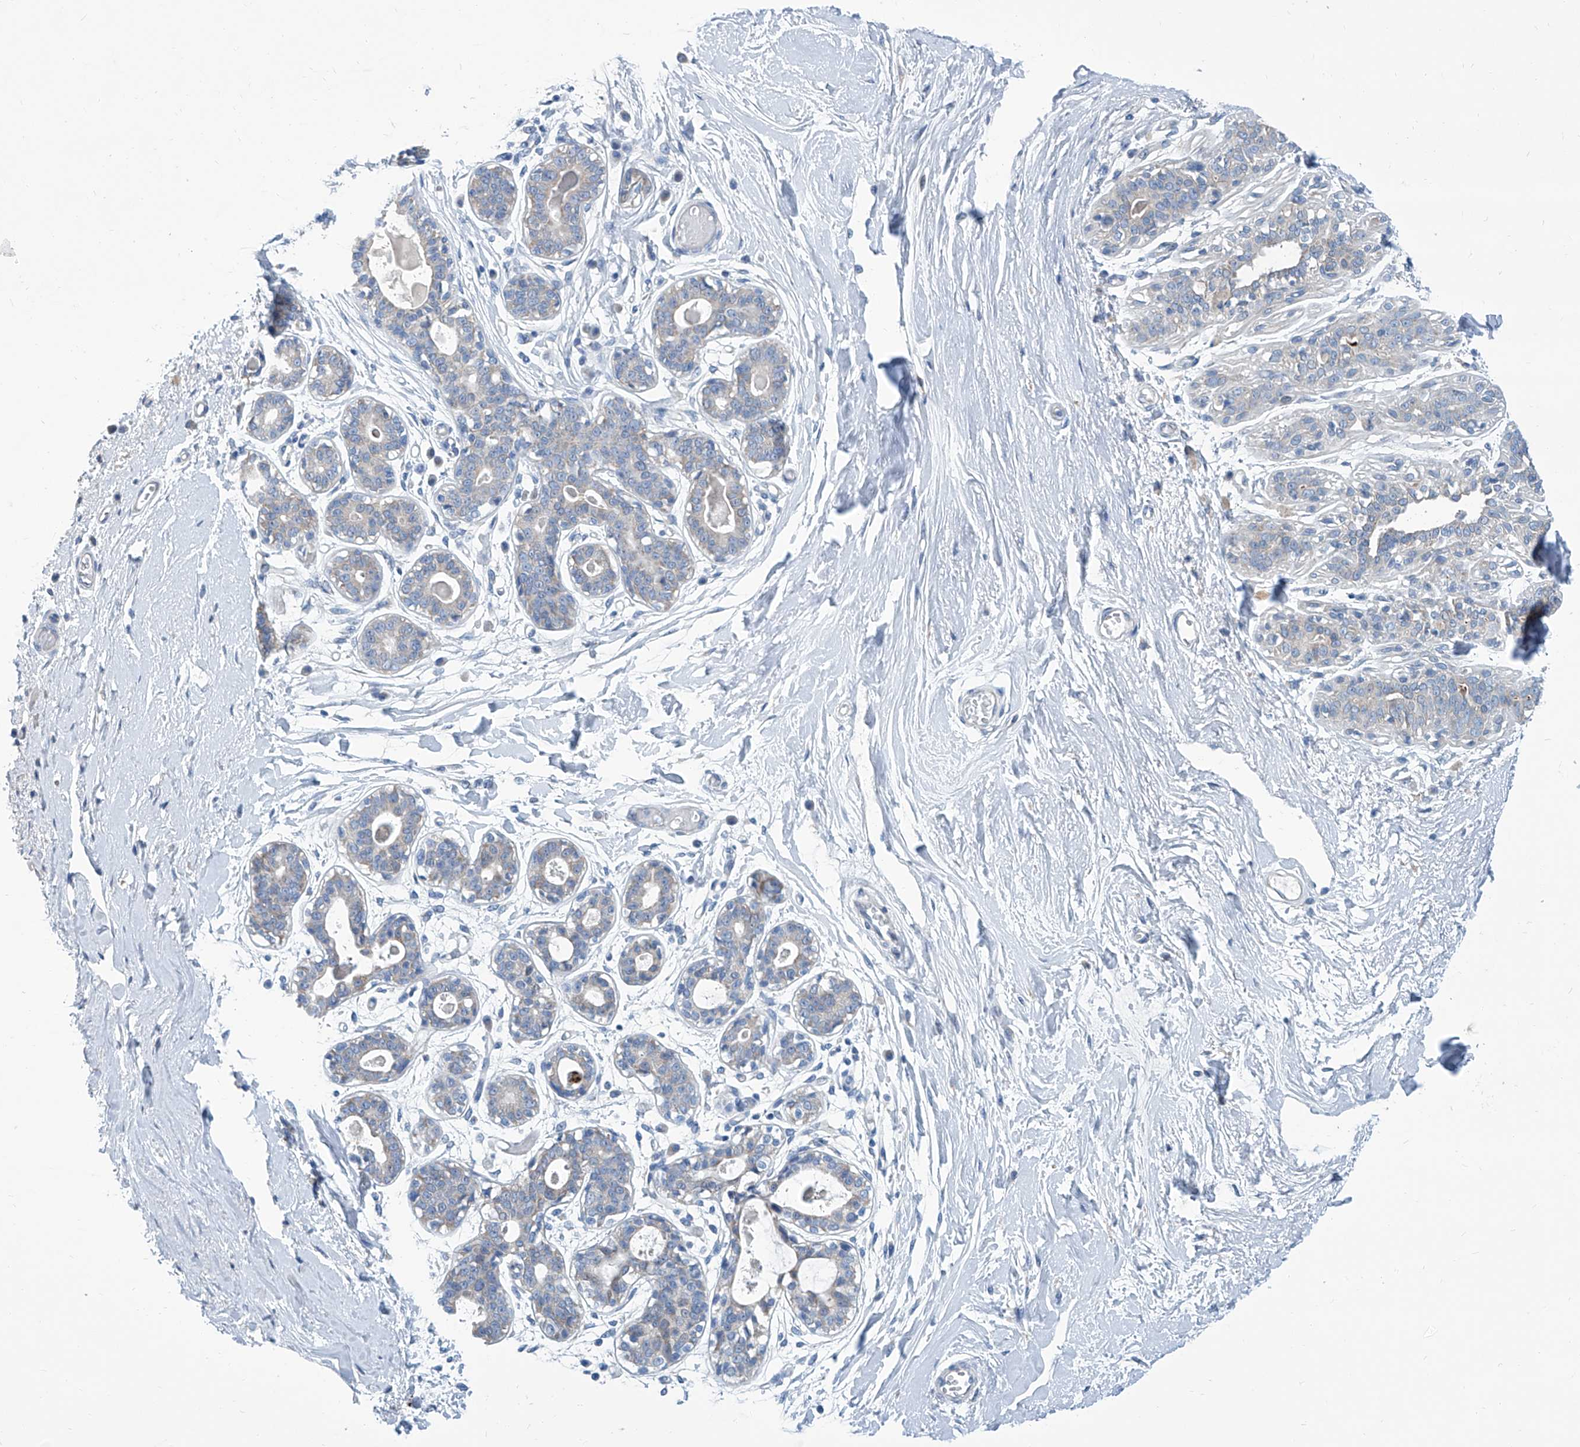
{"staining": {"intensity": "negative", "quantity": "none", "location": "none"}, "tissue": "breast", "cell_type": "Adipocytes", "image_type": "normal", "snomed": [{"axis": "morphology", "description": "Normal tissue, NOS"}, {"axis": "topography", "description": "Breast"}], "caption": "Immunohistochemical staining of normal breast exhibits no significant expression in adipocytes.", "gene": "ZNF519", "patient": {"sex": "female", "age": 45}}